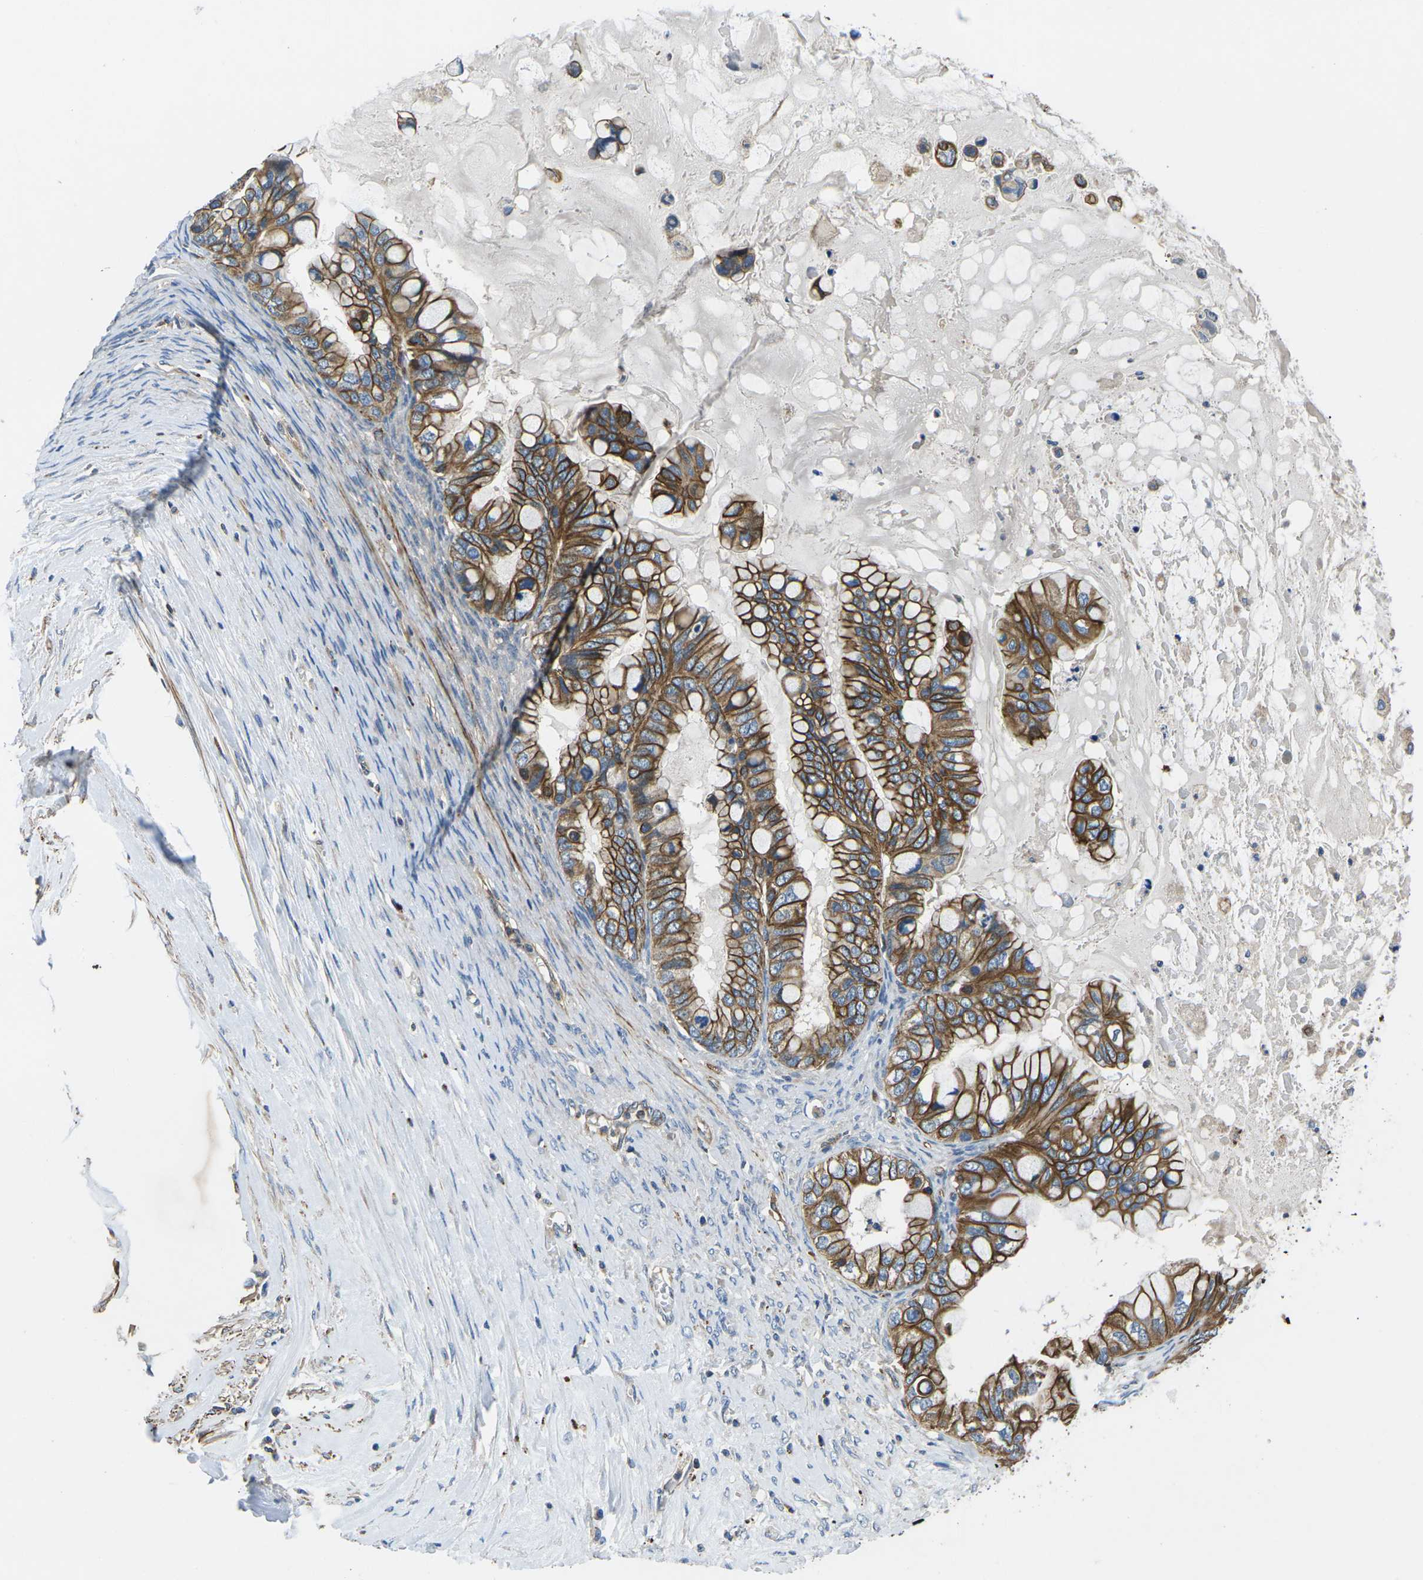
{"staining": {"intensity": "strong", "quantity": ">75%", "location": "cytoplasmic/membranous"}, "tissue": "ovarian cancer", "cell_type": "Tumor cells", "image_type": "cancer", "snomed": [{"axis": "morphology", "description": "Cystadenocarcinoma, mucinous, NOS"}, {"axis": "topography", "description": "Ovary"}], "caption": "High-magnification brightfield microscopy of ovarian mucinous cystadenocarcinoma stained with DAB (3,3'-diaminobenzidine) (brown) and counterstained with hematoxylin (blue). tumor cells exhibit strong cytoplasmic/membranous expression is seen in approximately>75% of cells.", "gene": "KCNJ15", "patient": {"sex": "female", "age": 80}}